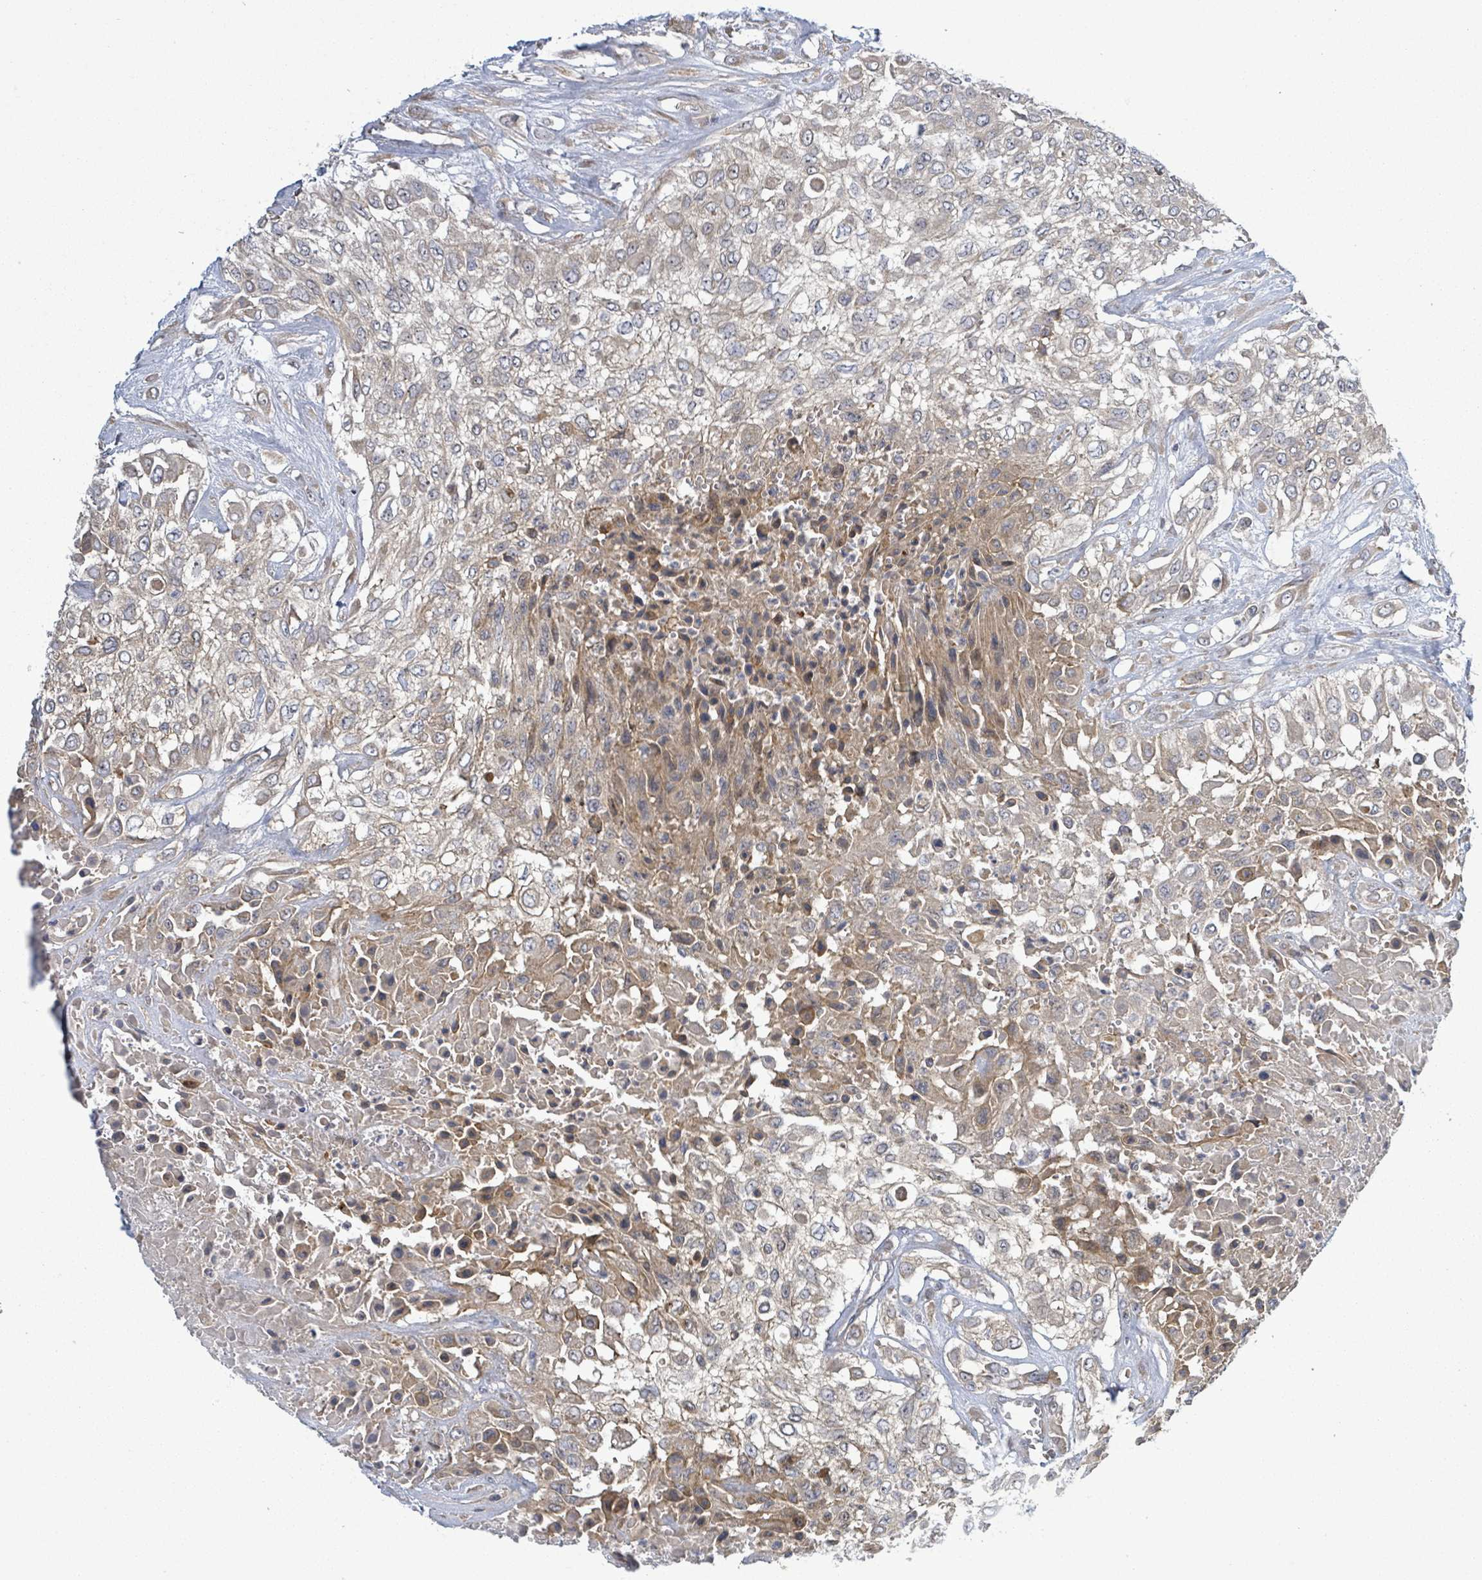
{"staining": {"intensity": "negative", "quantity": "none", "location": "none"}, "tissue": "urothelial cancer", "cell_type": "Tumor cells", "image_type": "cancer", "snomed": [{"axis": "morphology", "description": "Urothelial carcinoma, High grade"}, {"axis": "topography", "description": "Urinary bladder"}], "caption": "Histopathology image shows no significant protein positivity in tumor cells of urothelial cancer.", "gene": "ATP13A1", "patient": {"sex": "male", "age": 57}}